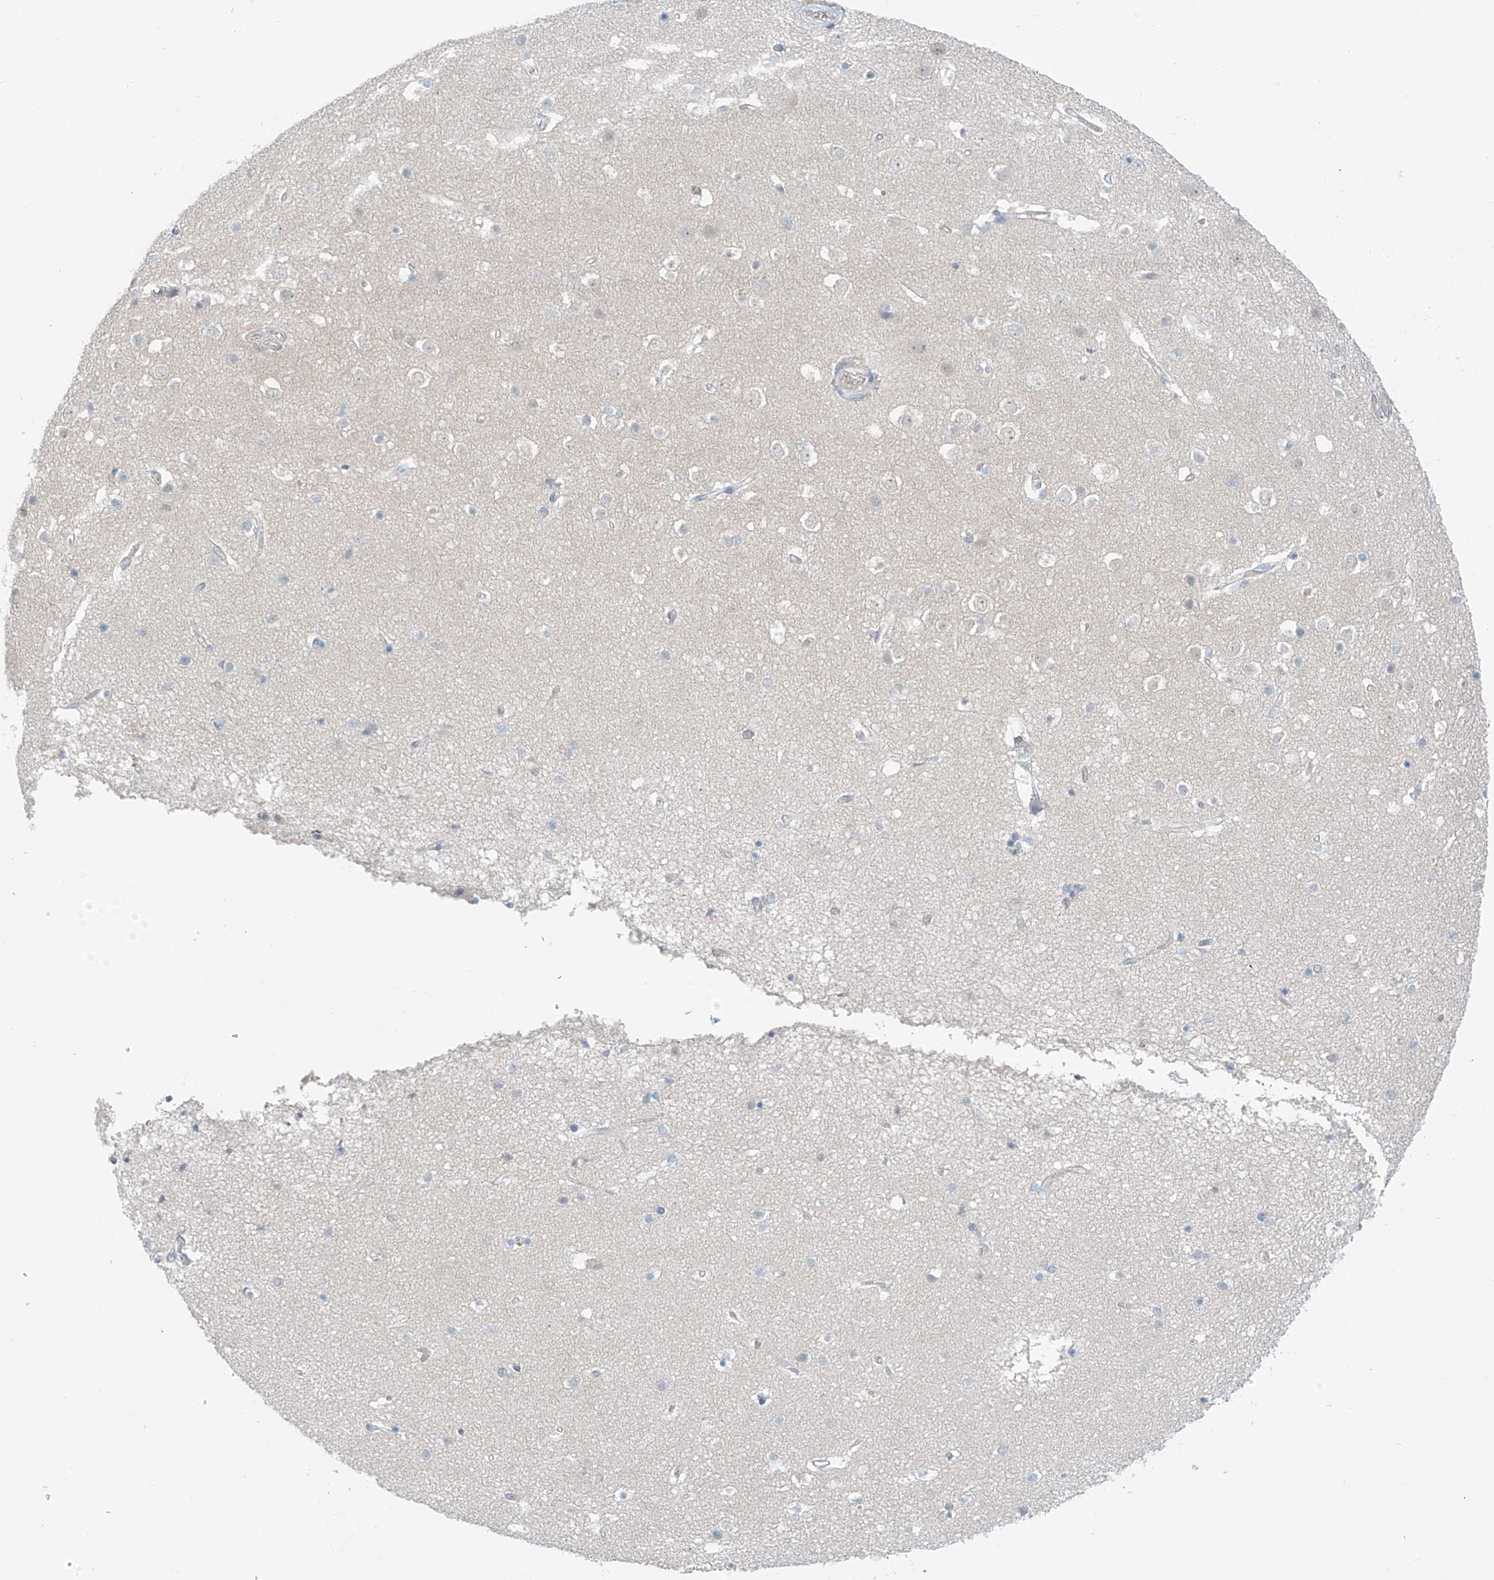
{"staining": {"intensity": "negative", "quantity": "none", "location": "none"}, "tissue": "cerebral cortex", "cell_type": "Endothelial cells", "image_type": "normal", "snomed": [{"axis": "morphology", "description": "Normal tissue, NOS"}, {"axis": "topography", "description": "Cerebral cortex"}], "caption": "Protein analysis of normal cerebral cortex shows no significant staining in endothelial cells. (DAB IHC with hematoxylin counter stain).", "gene": "ZNF793", "patient": {"sex": "male", "age": 54}}